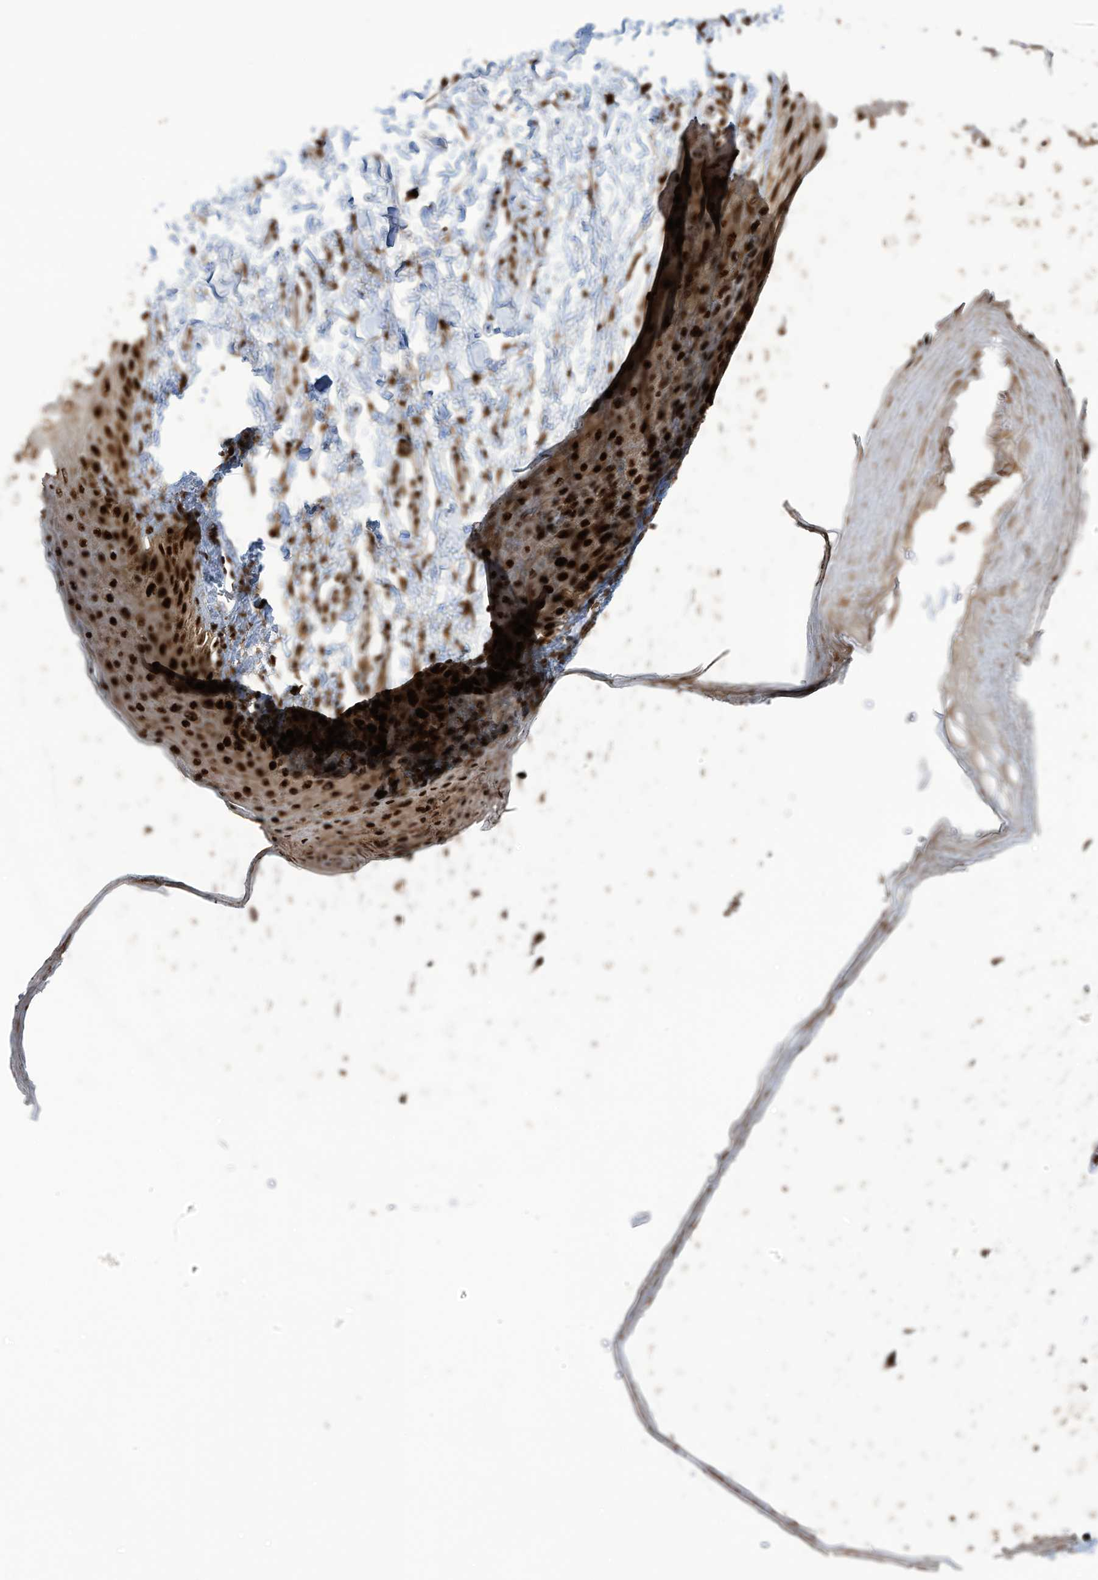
{"staining": {"intensity": "strong", "quantity": ">75%", "location": "nuclear"}, "tissue": "skin", "cell_type": "Epidermal cells", "image_type": "normal", "snomed": [{"axis": "morphology", "description": "Normal tissue, NOS"}, {"axis": "topography", "description": "Anal"}], "caption": "IHC photomicrograph of unremarkable skin: human skin stained using immunohistochemistry shows high levels of strong protein expression localized specifically in the nuclear of epidermal cells, appearing as a nuclear brown color.", "gene": "LBH", "patient": {"sex": "male", "age": 44}}